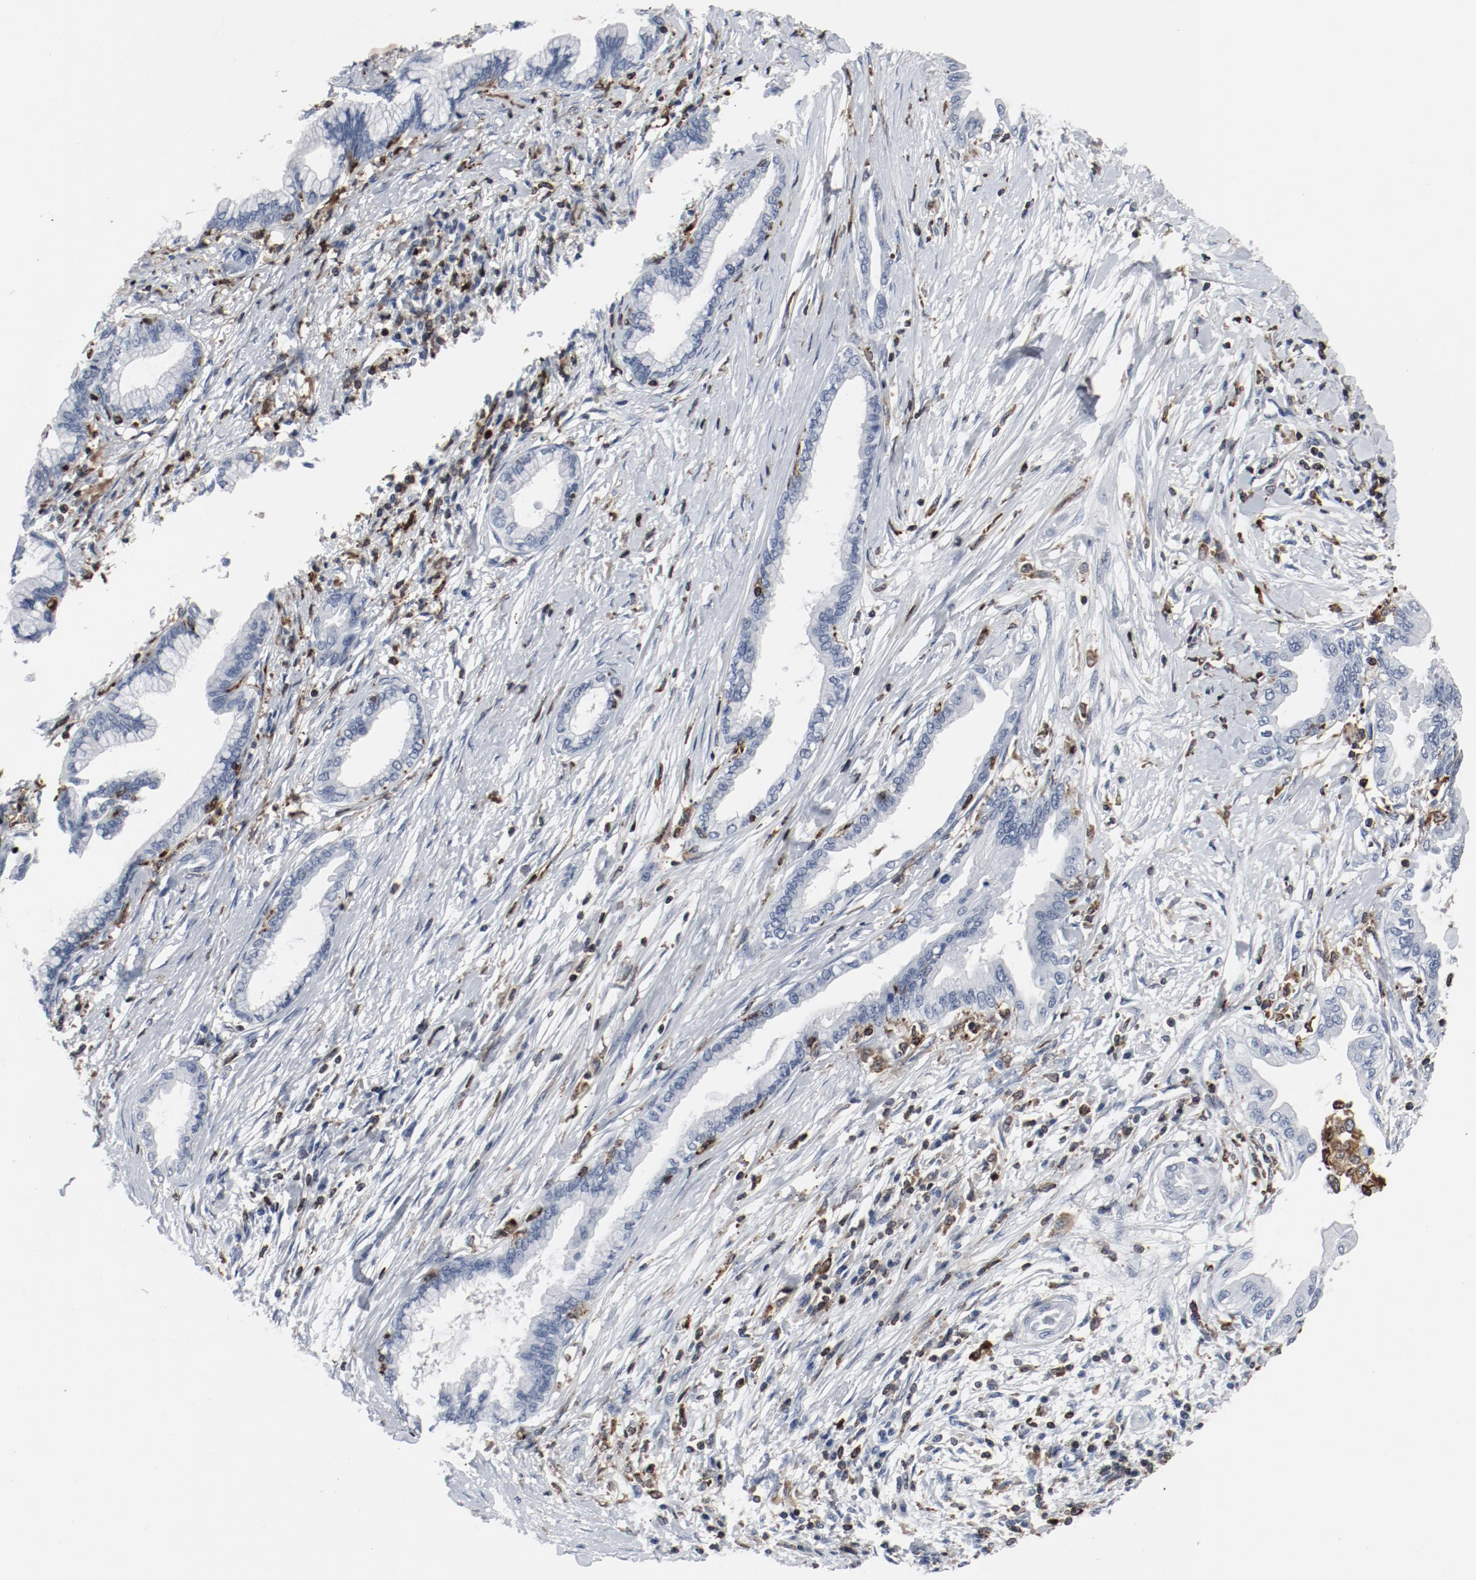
{"staining": {"intensity": "negative", "quantity": "none", "location": "none"}, "tissue": "pancreatic cancer", "cell_type": "Tumor cells", "image_type": "cancer", "snomed": [{"axis": "morphology", "description": "Adenocarcinoma, NOS"}, {"axis": "topography", "description": "Pancreas"}], "caption": "There is no significant positivity in tumor cells of pancreatic cancer (adenocarcinoma).", "gene": "LCP2", "patient": {"sex": "female", "age": 64}}